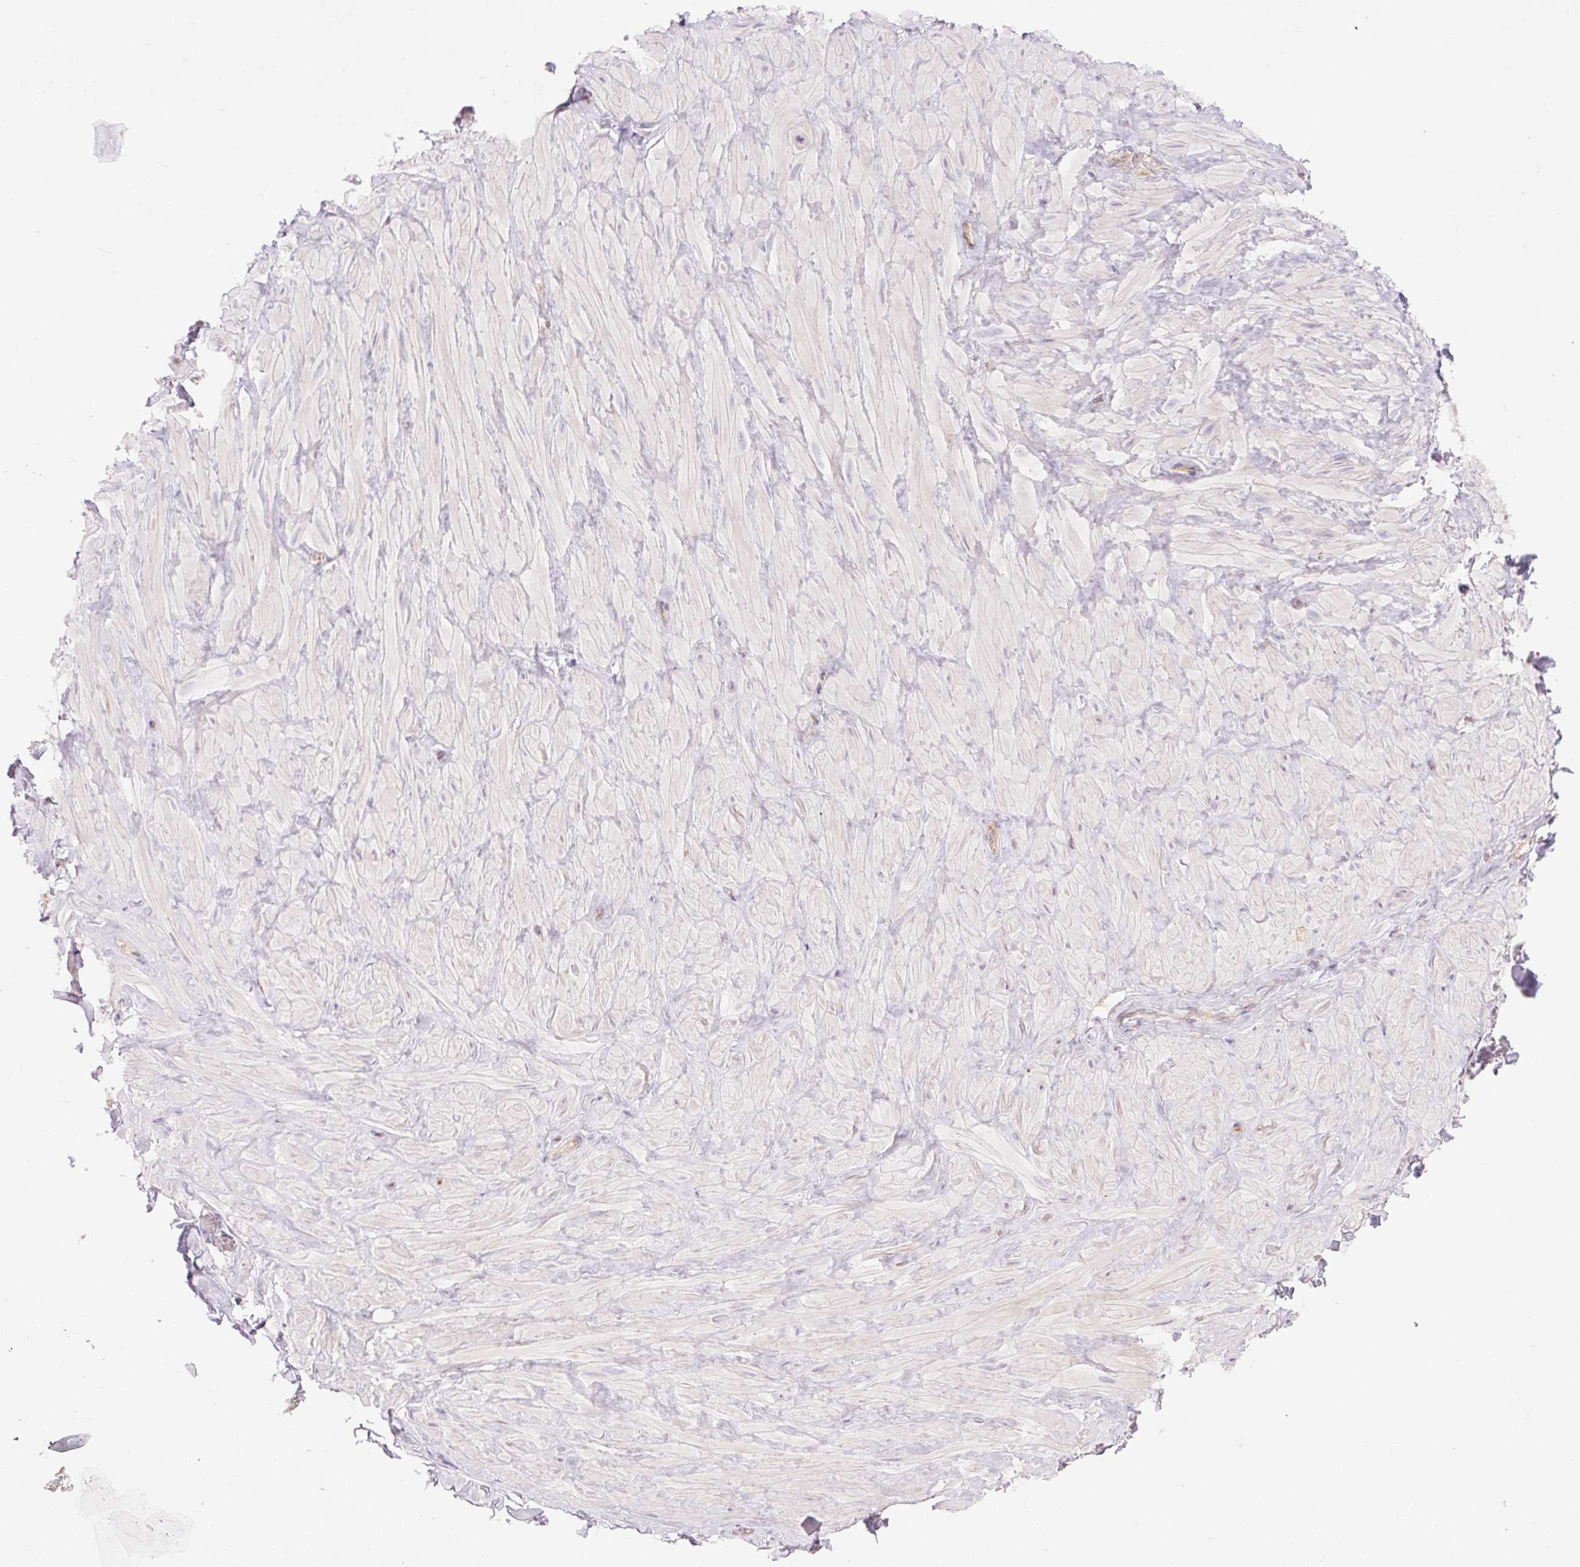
{"staining": {"intensity": "negative", "quantity": "none", "location": "none"}, "tissue": "adipose tissue", "cell_type": "Adipocytes", "image_type": "normal", "snomed": [{"axis": "morphology", "description": "Normal tissue, NOS"}, {"axis": "topography", "description": "Vascular tissue"}, {"axis": "topography", "description": "Peripheral nerve tissue"}], "caption": "DAB (3,3'-diaminobenzidine) immunohistochemical staining of normal human adipose tissue reveals no significant staining in adipocytes. The staining was performed using DAB to visualize the protein expression in brown, while the nuclei were stained in blue with hematoxylin (Magnification: 20x).", "gene": "MINK1", "patient": {"sex": "male", "age": 41}}